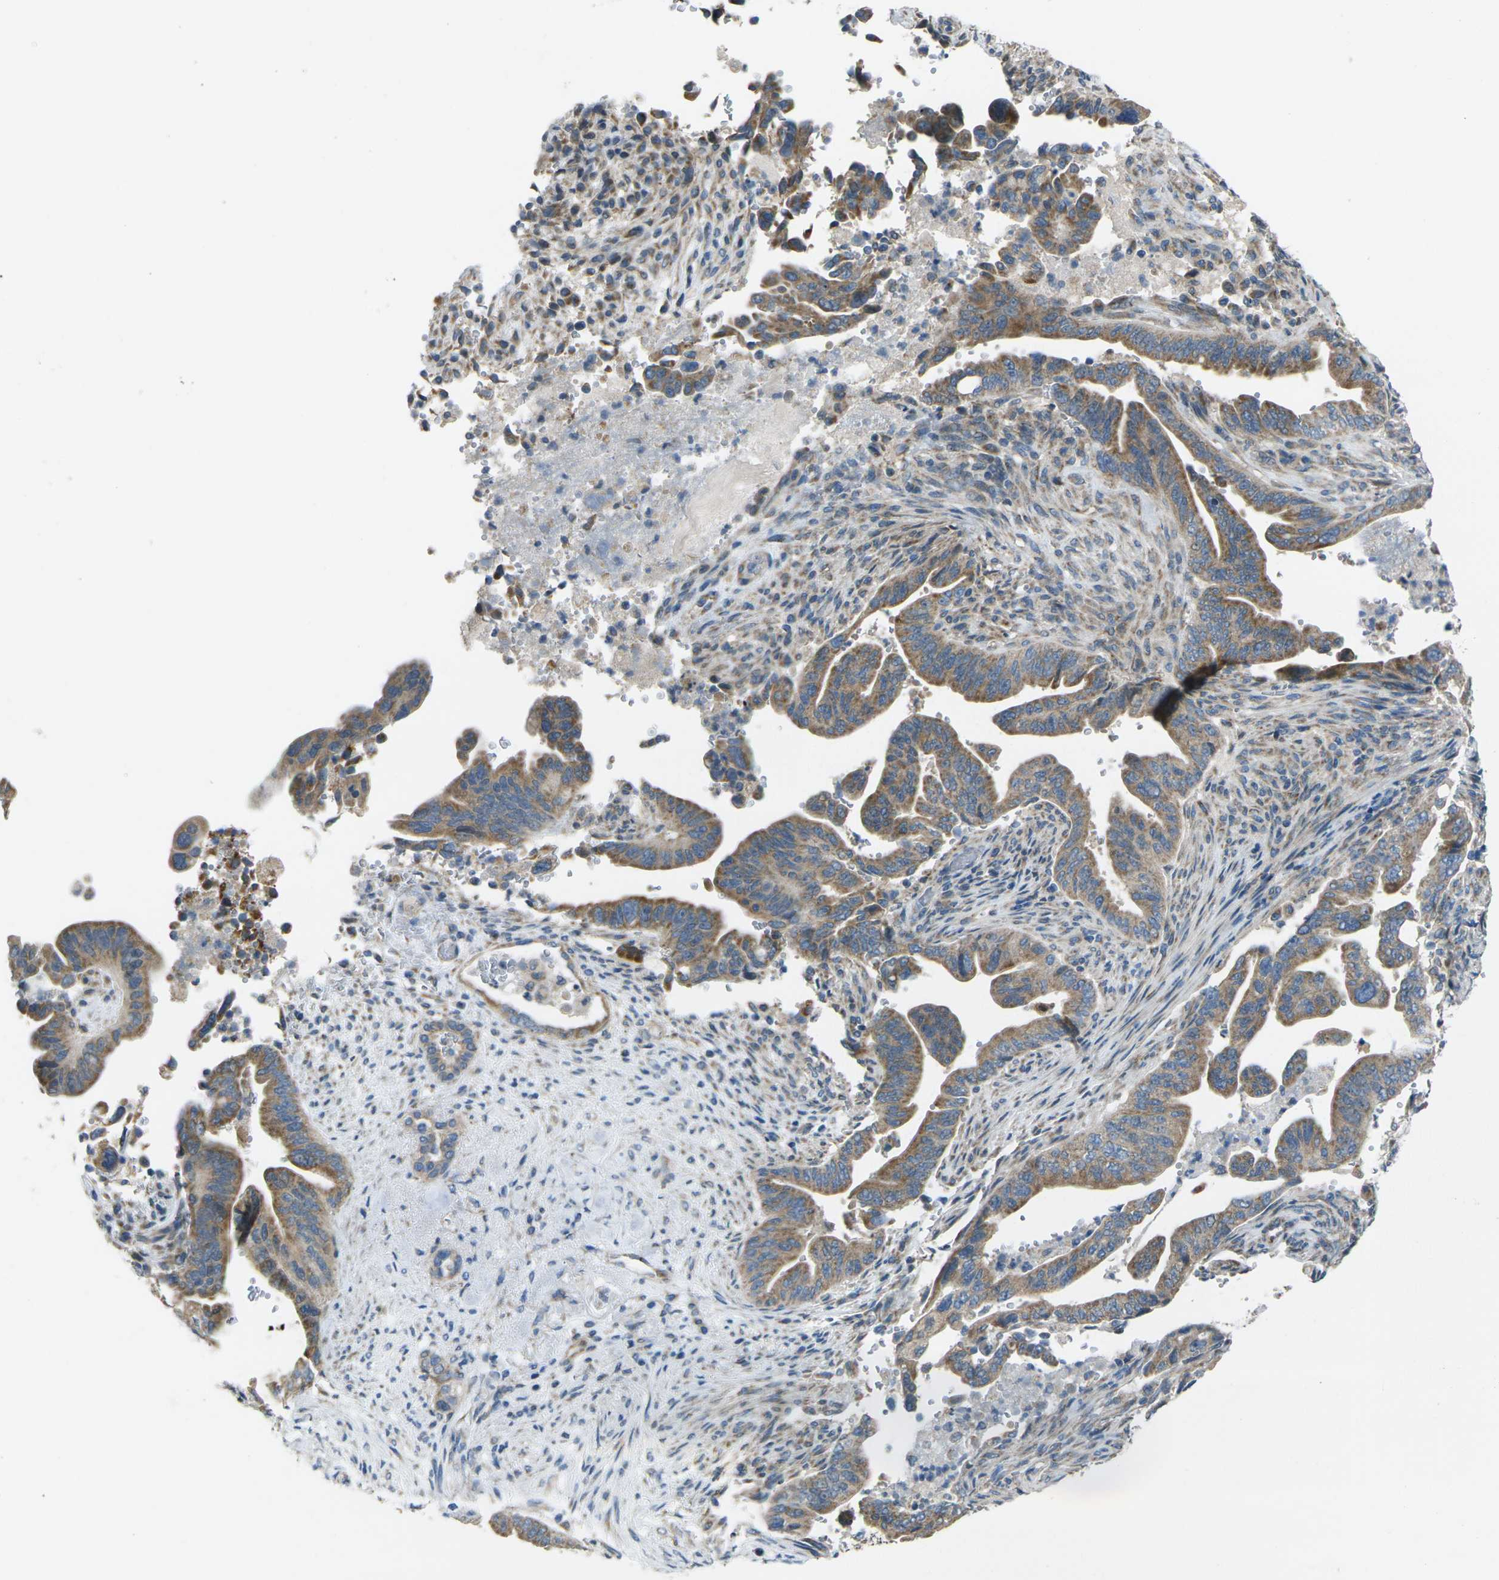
{"staining": {"intensity": "moderate", "quantity": ">75%", "location": "cytoplasmic/membranous"}, "tissue": "pancreatic cancer", "cell_type": "Tumor cells", "image_type": "cancer", "snomed": [{"axis": "morphology", "description": "Adenocarcinoma, NOS"}, {"axis": "topography", "description": "Pancreas"}], "caption": "There is medium levels of moderate cytoplasmic/membranous positivity in tumor cells of adenocarcinoma (pancreatic), as demonstrated by immunohistochemical staining (brown color).", "gene": "TMEM120B", "patient": {"sex": "male", "age": 70}}